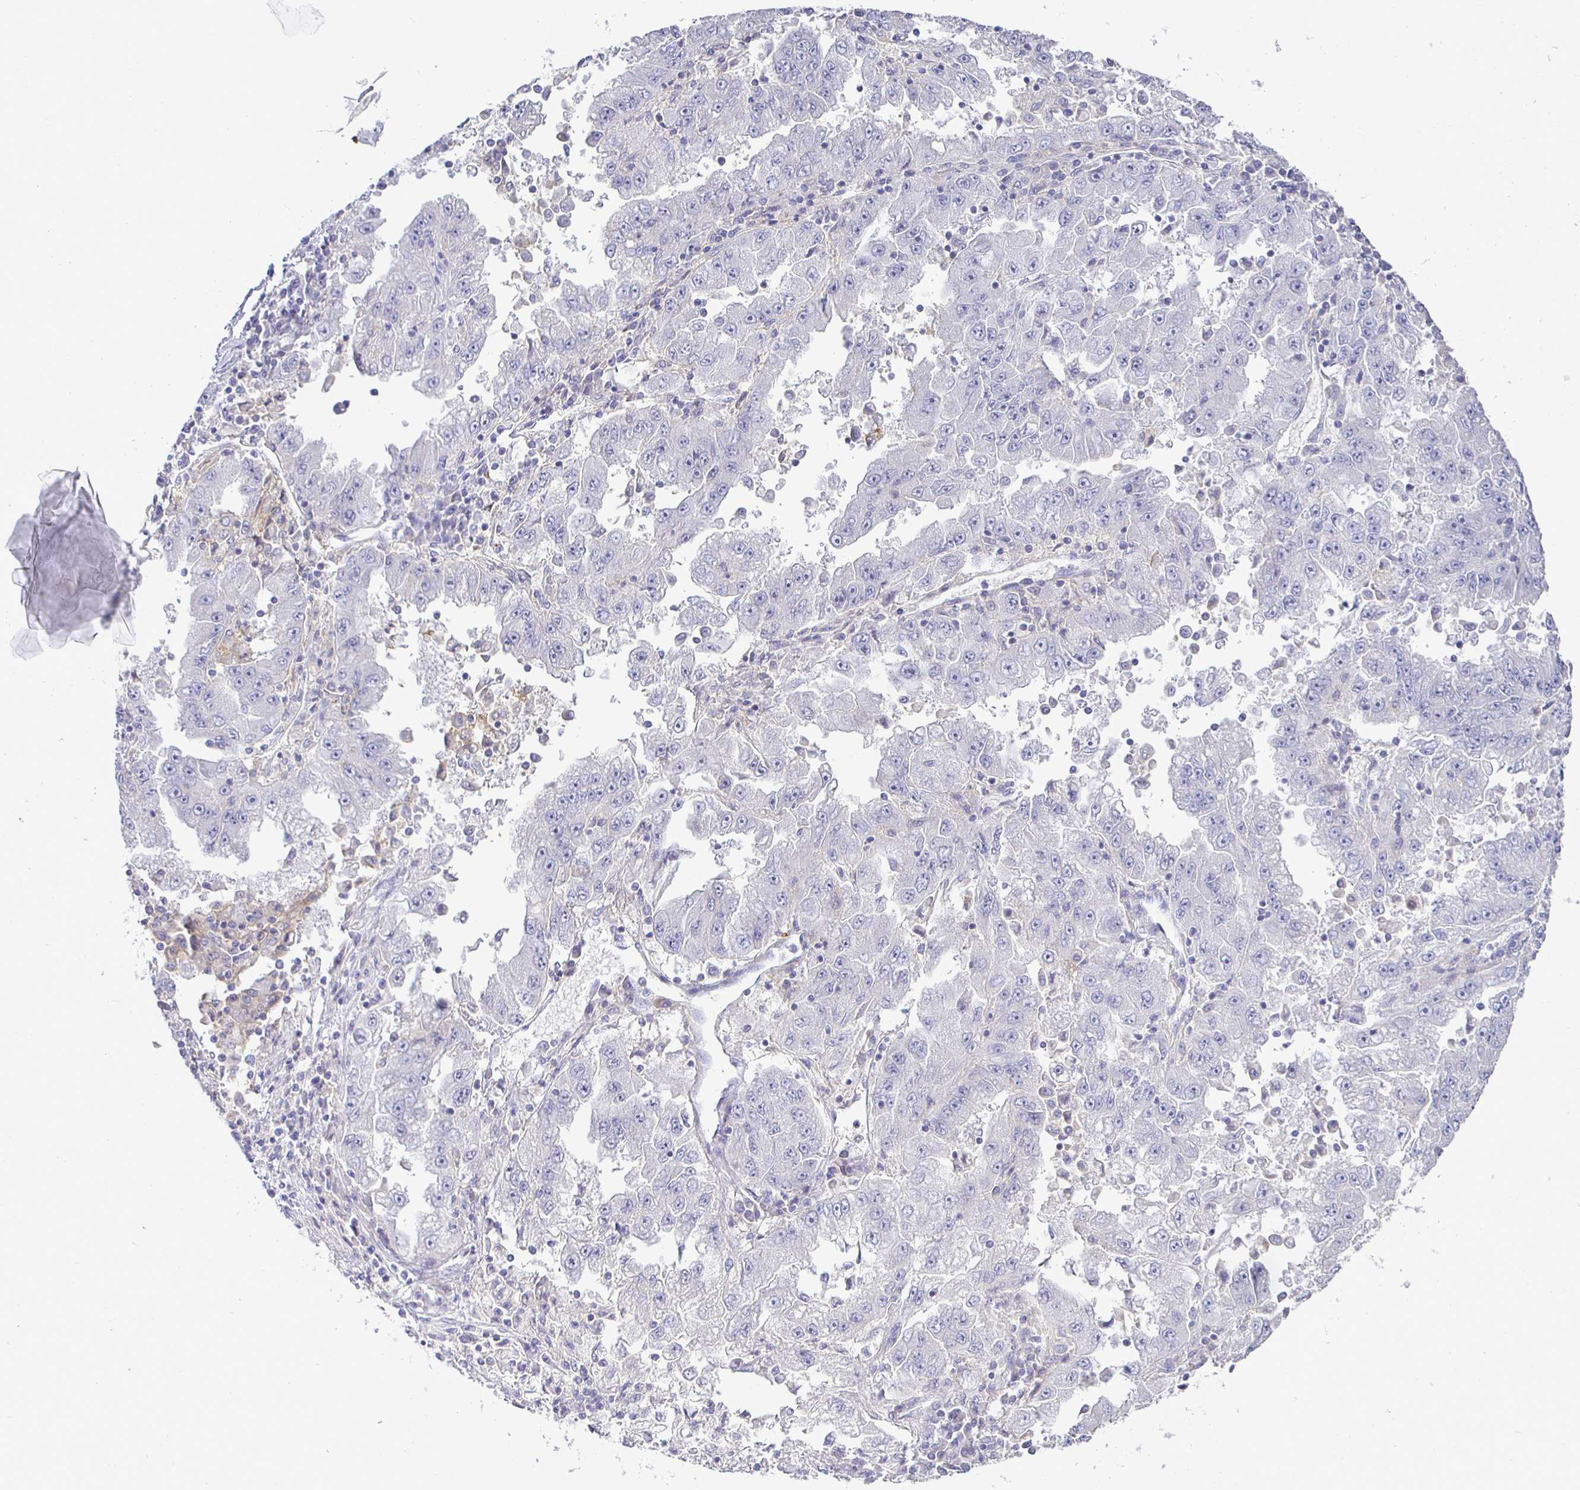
{"staining": {"intensity": "negative", "quantity": "none", "location": "none"}, "tissue": "lung cancer", "cell_type": "Tumor cells", "image_type": "cancer", "snomed": [{"axis": "morphology", "description": "Adenocarcinoma, NOS"}, {"axis": "morphology", "description": "Adenocarcinoma primary or metastatic"}, {"axis": "topography", "description": "Lung"}], "caption": "DAB (3,3'-diaminobenzidine) immunohistochemical staining of human adenocarcinoma primary or metastatic (lung) demonstrates no significant expression in tumor cells.", "gene": "SIRPA", "patient": {"sex": "male", "age": 74}}